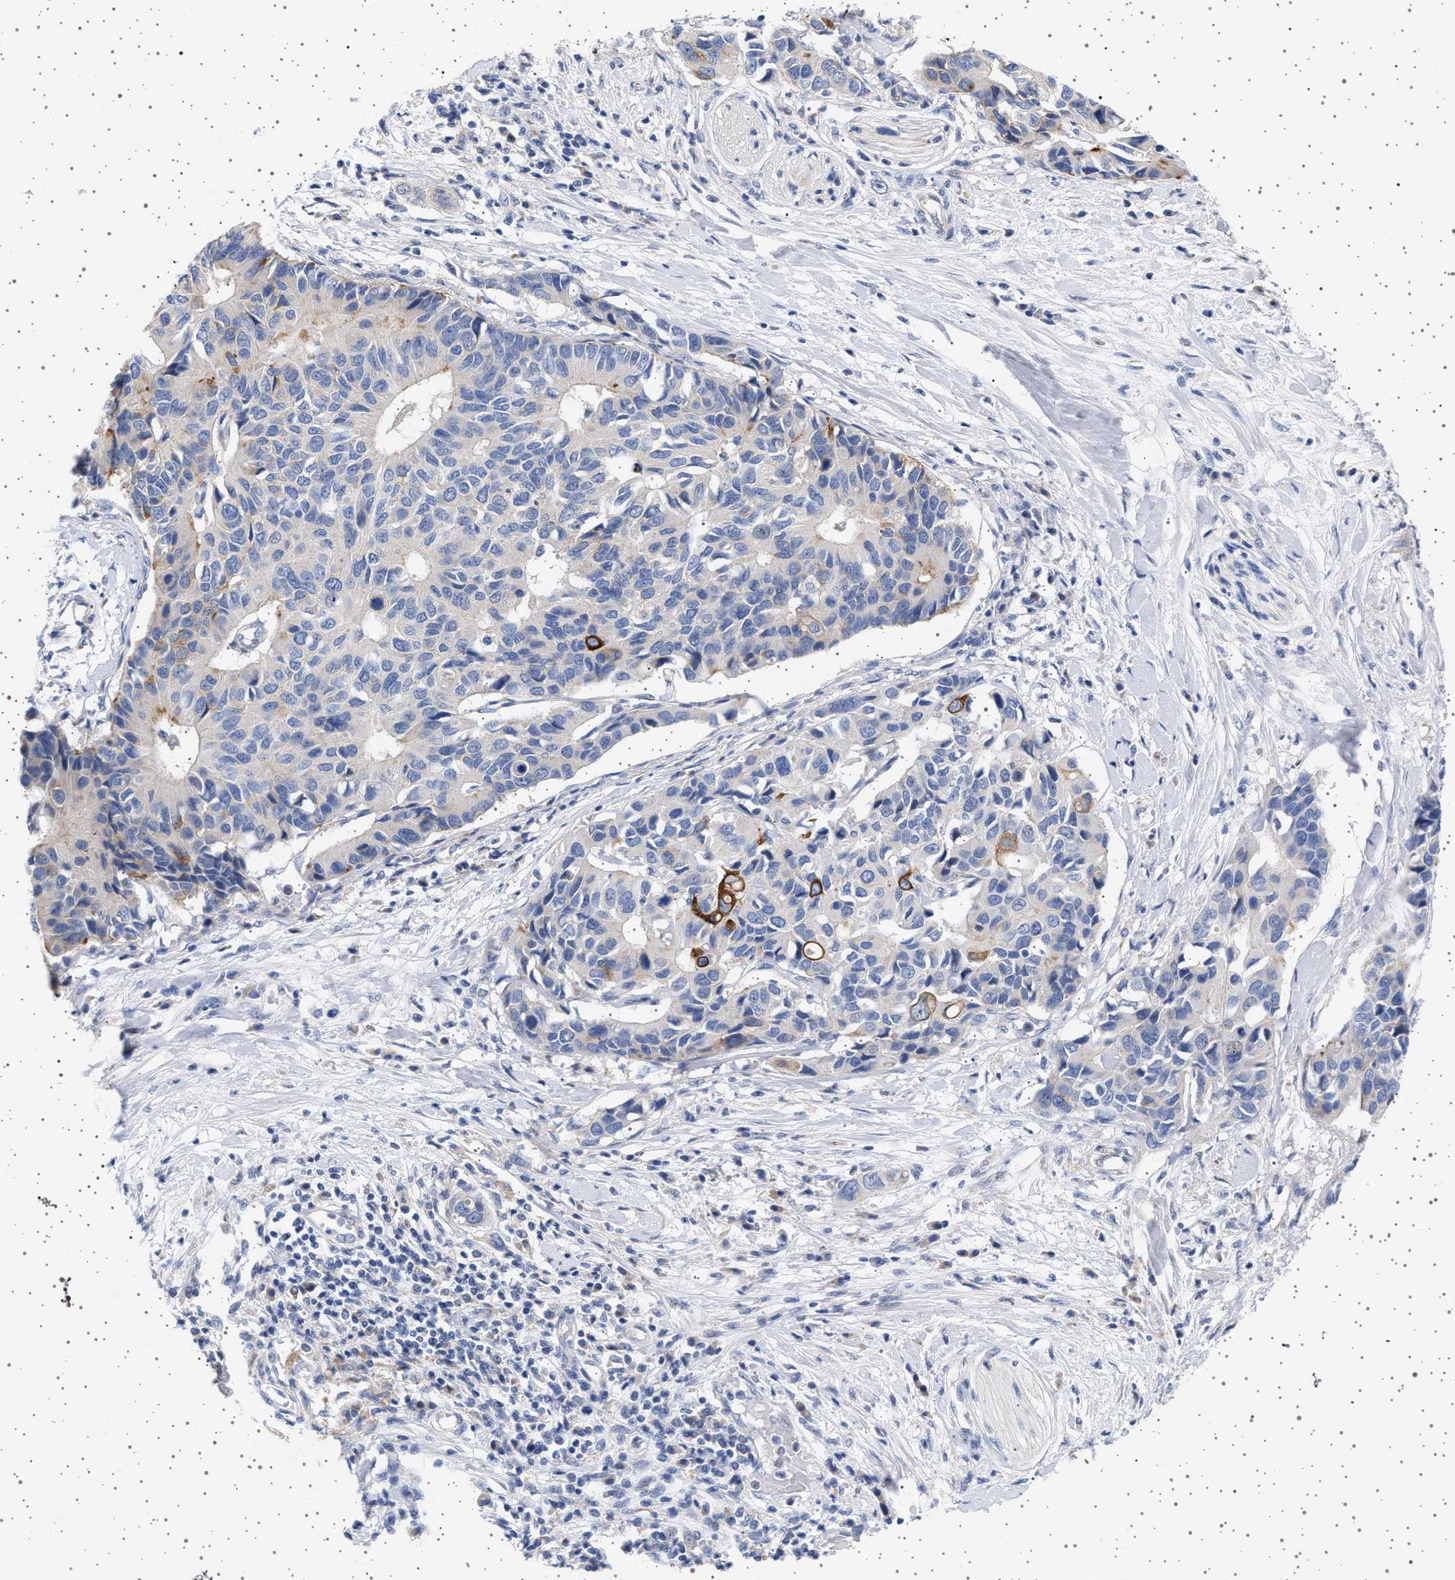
{"staining": {"intensity": "moderate", "quantity": "<25%", "location": "cytoplasmic/membranous"}, "tissue": "pancreatic cancer", "cell_type": "Tumor cells", "image_type": "cancer", "snomed": [{"axis": "morphology", "description": "Adenocarcinoma, NOS"}, {"axis": "topography", "description": "Pancreas"}], "caption": "Protein staining reveals moderate cytoplasmic/membranous positivity in about <25% of tumor cells in adenocarcinoma (pancreatic). (IHC, brightfield microscopy, high magnification).", "gene": "TRMT10B", "patient": {"sex": "female", "age": 56}}